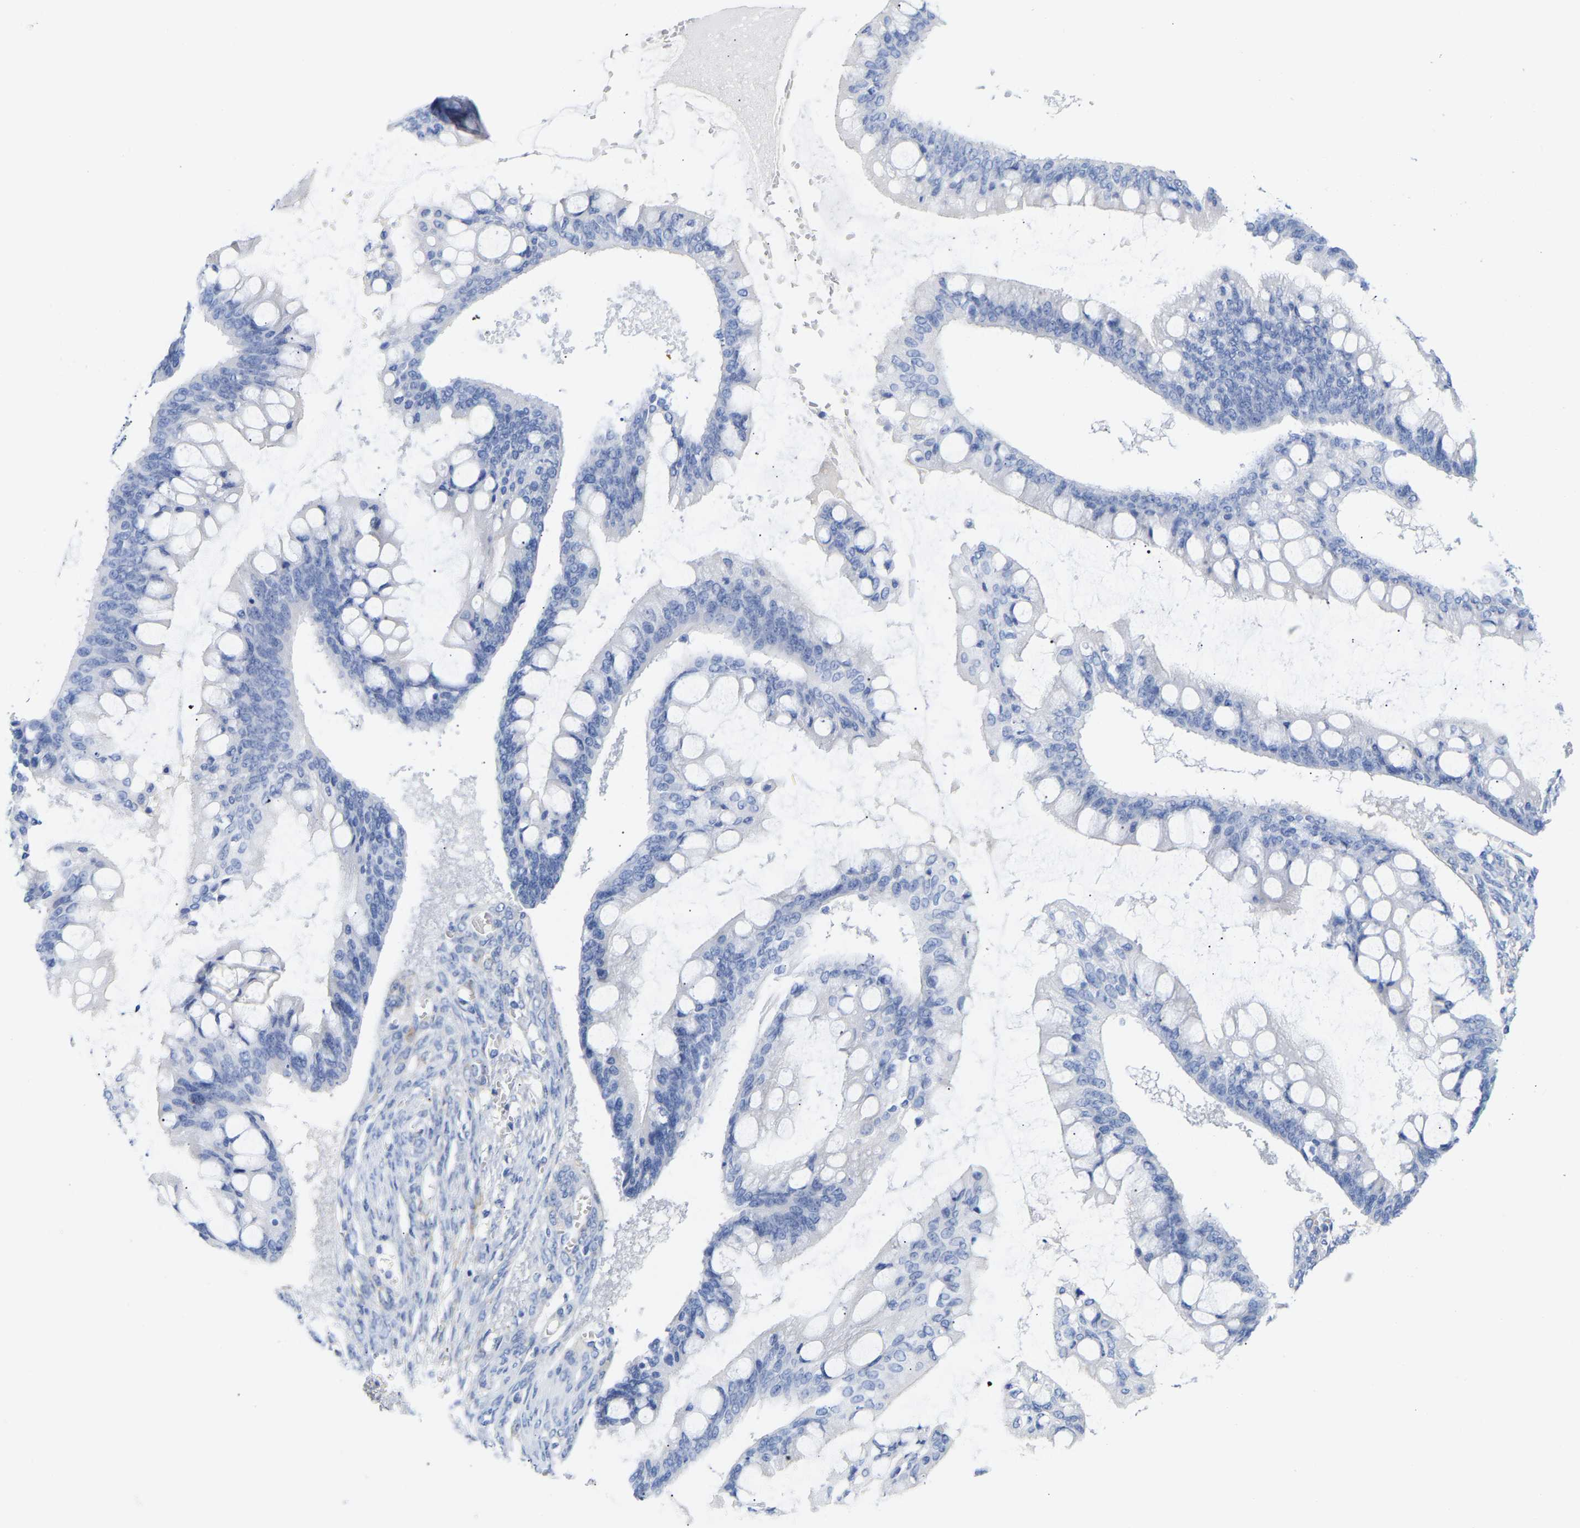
{"staining": {"intensity": "negative", "quantity": "none", "location": "none"}, "tissue": "ovarian cancer", "cell_type": "Tumor cells", "image_type": "cancer", "snomed": [{"axis": "morphology", "description": "Cystadenocarcinoma, mucinous, NOS"}, {"axis": "topography", "description": "Ovary"}], "caption": "Ovarian mucinous cystadenocarcinoma was stained to show a protein in brown. There is no significant staining in tumor cells.", "gene": "AMPH", "patient": {"sex": "female", "age": 73}}